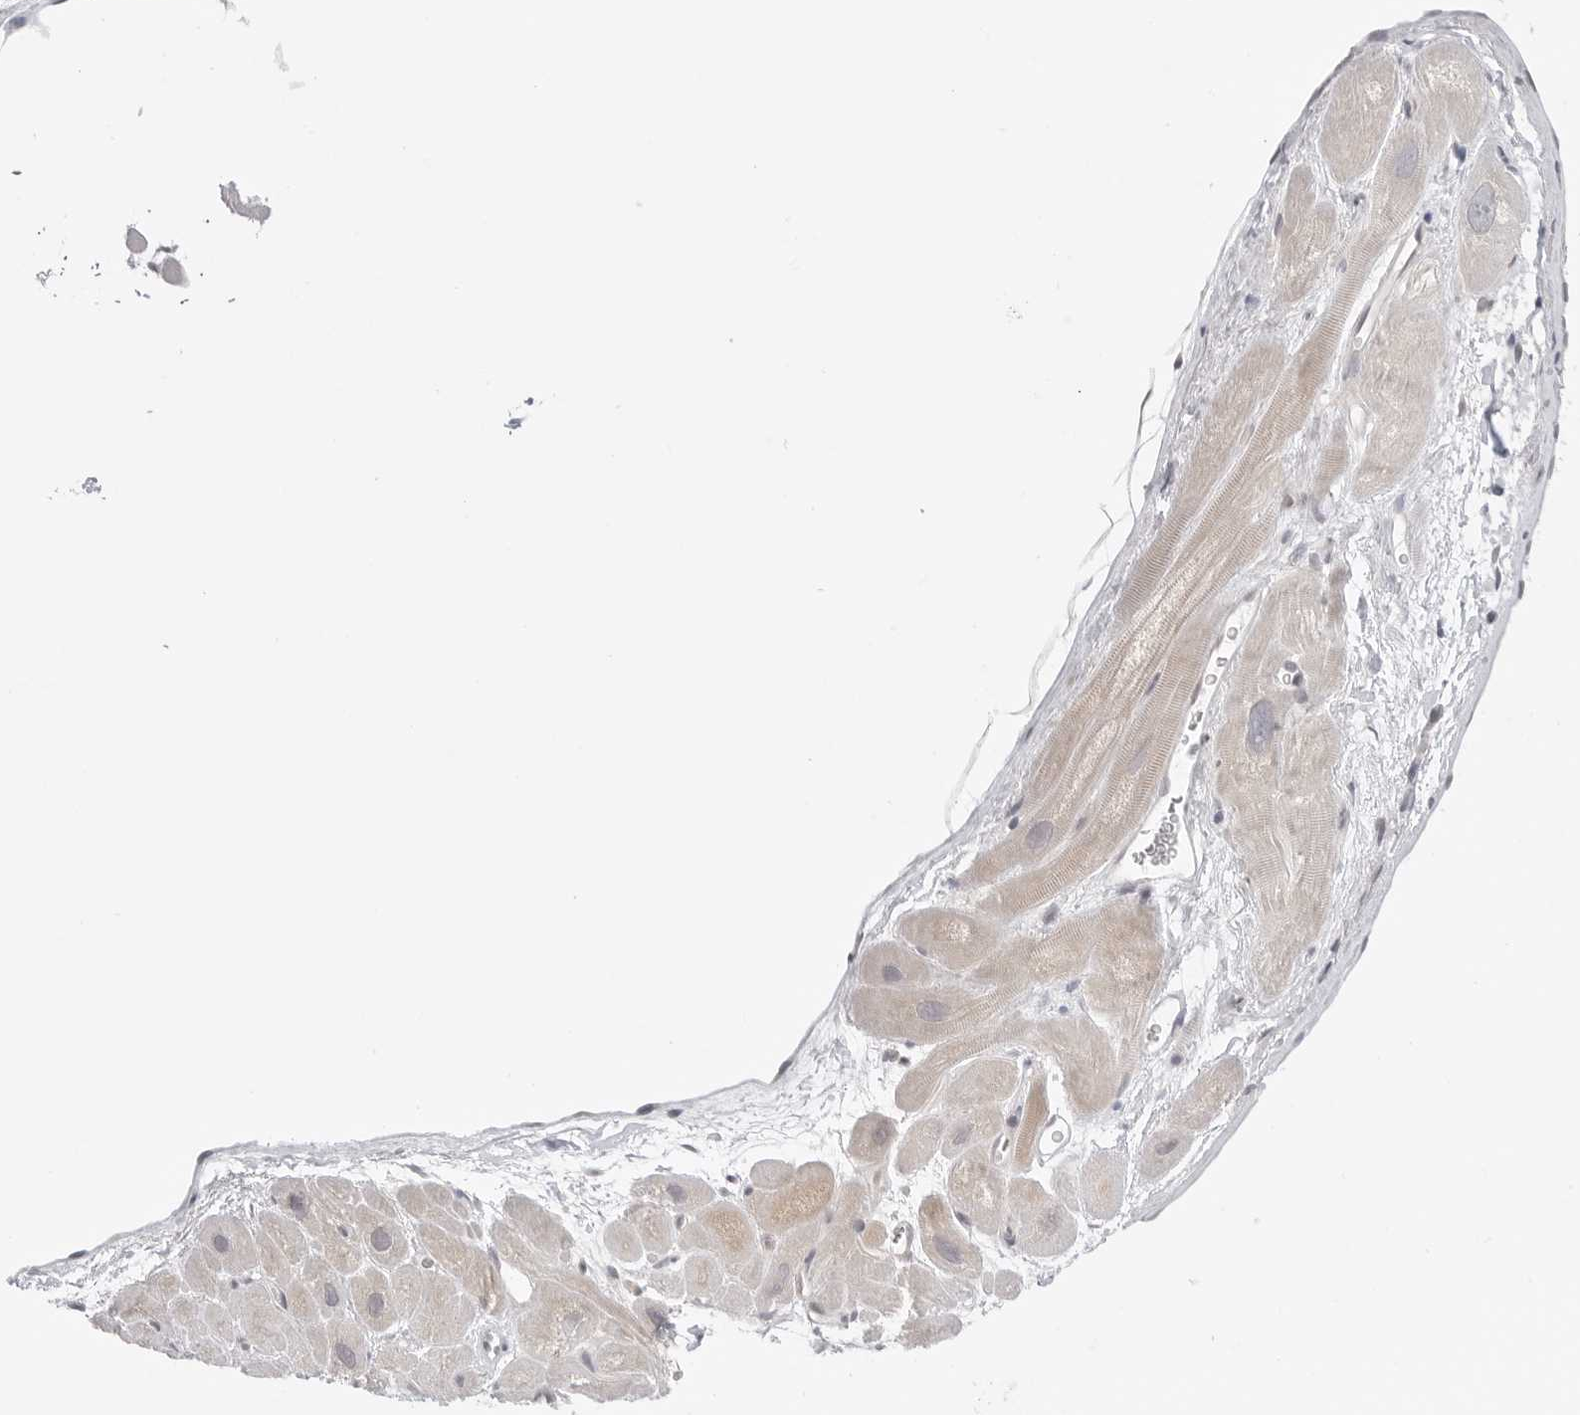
{"staining": {"intensity": "weak", "quantity": "<25%", "location": "cytoplasmic/membranous"}, "tissue": "heart muscle", "cell_type": "Cardiomyocytes", "image_type": "normal", "snomed": [{"axis": "morphology", "description": "Normal tissue, NOS"}, {"axis": "topography", "description": "Heart"}], "caption": "The micrograph demonstrates no significant staining in cardiomyocytes of heart muscle.", "gene": "NUDC", "patient": {"sex": "male", "age": 49}}